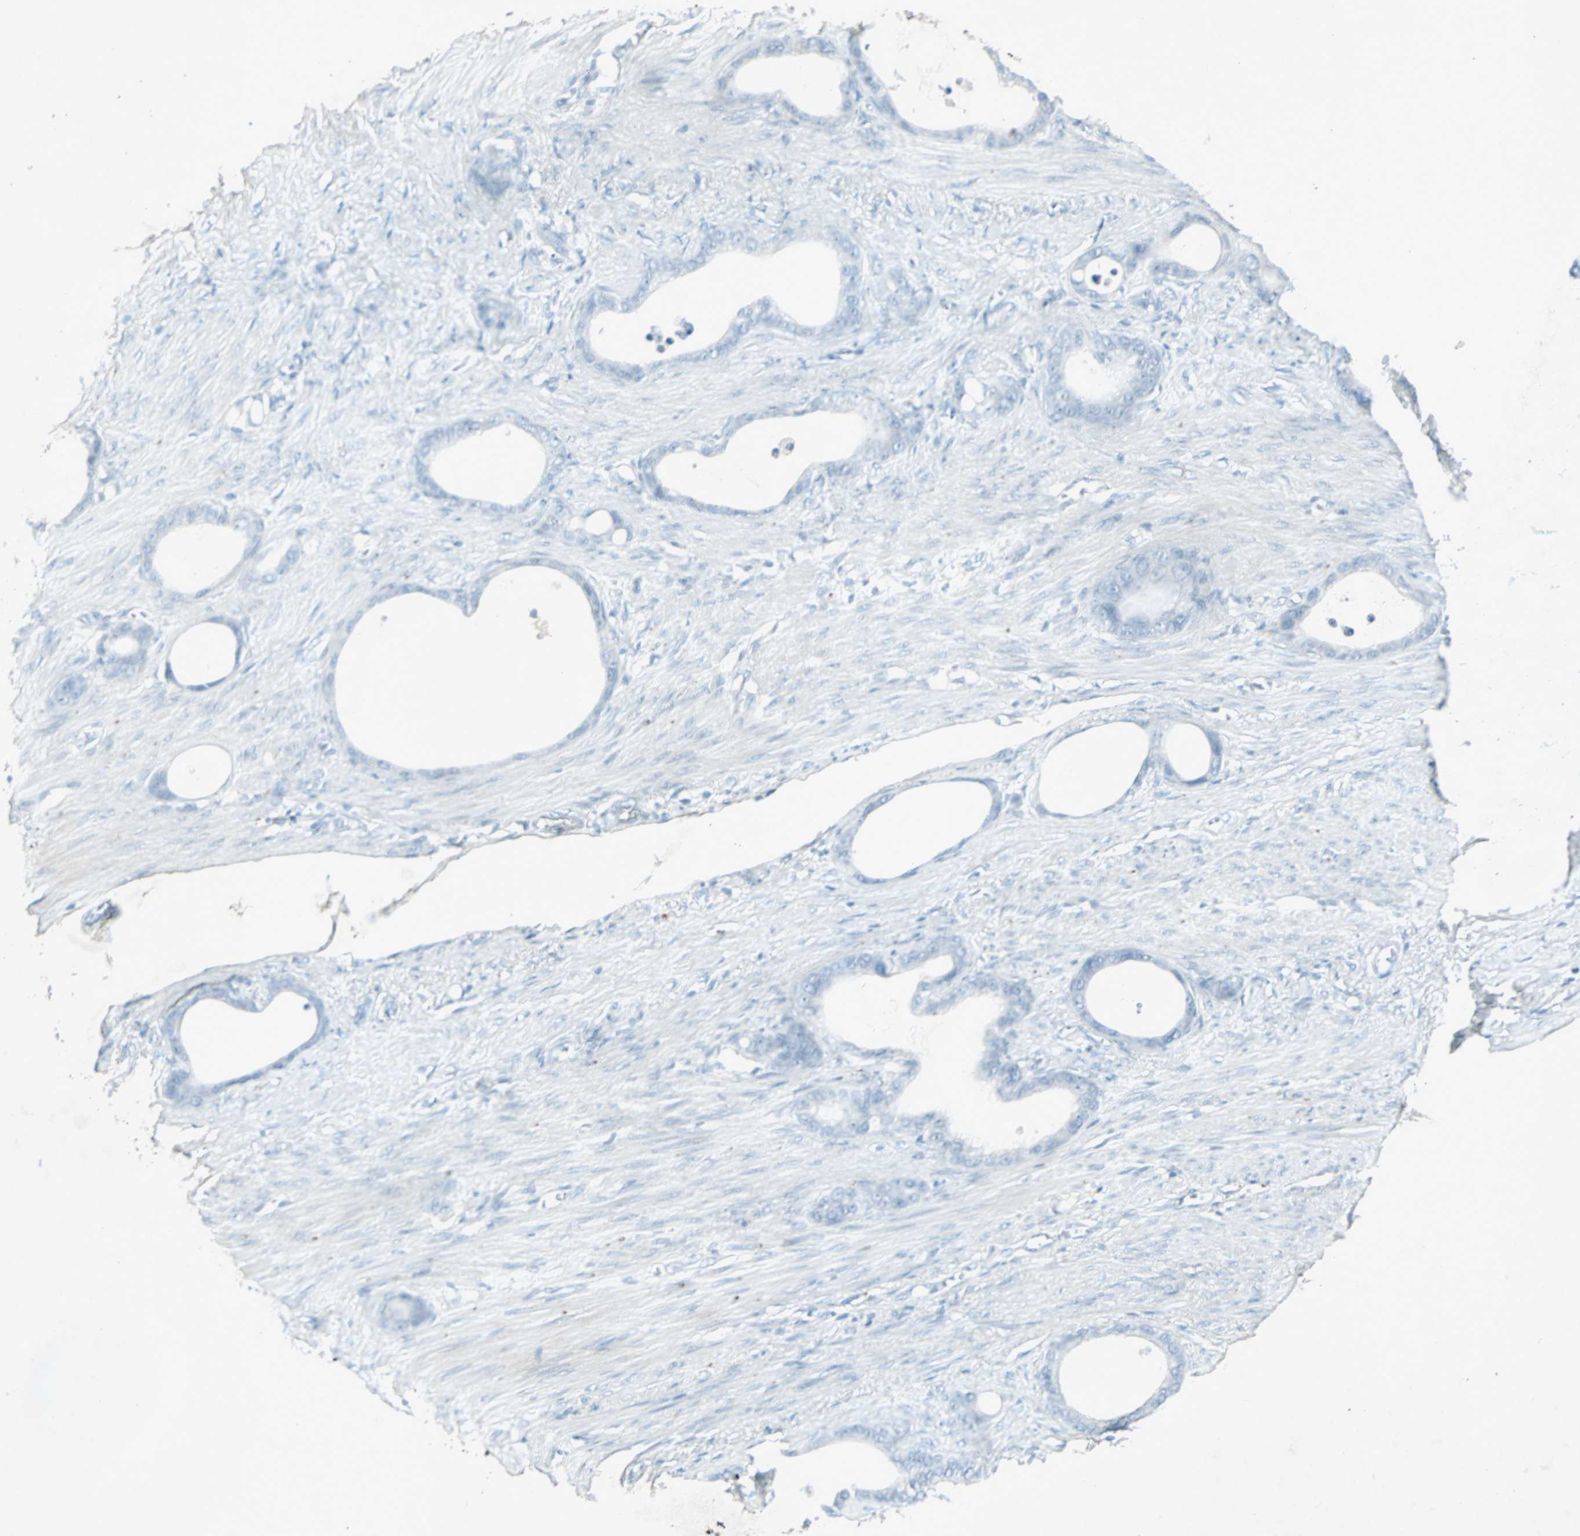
{"staining": {"intensity": "negative", "quantity": "none", "location": "none"}, "tissue": "stomach cancer", "cell_type": "Tumor cells", "image_type": "cancer", "snomed": [{"axis": "morphology", "description": "Adenocarcinoma, NOS"}, {"axis": "topography", "description": "Stomach"}], "caption": "Immunohistochemical staining of stomach cancer demonstrates no significant staining in tumor cells. (DAB immunohistochemistry with hematoxylin counter stain).", "gene": "LANCL3", "patient": {"sex": "female", "age": 75}}